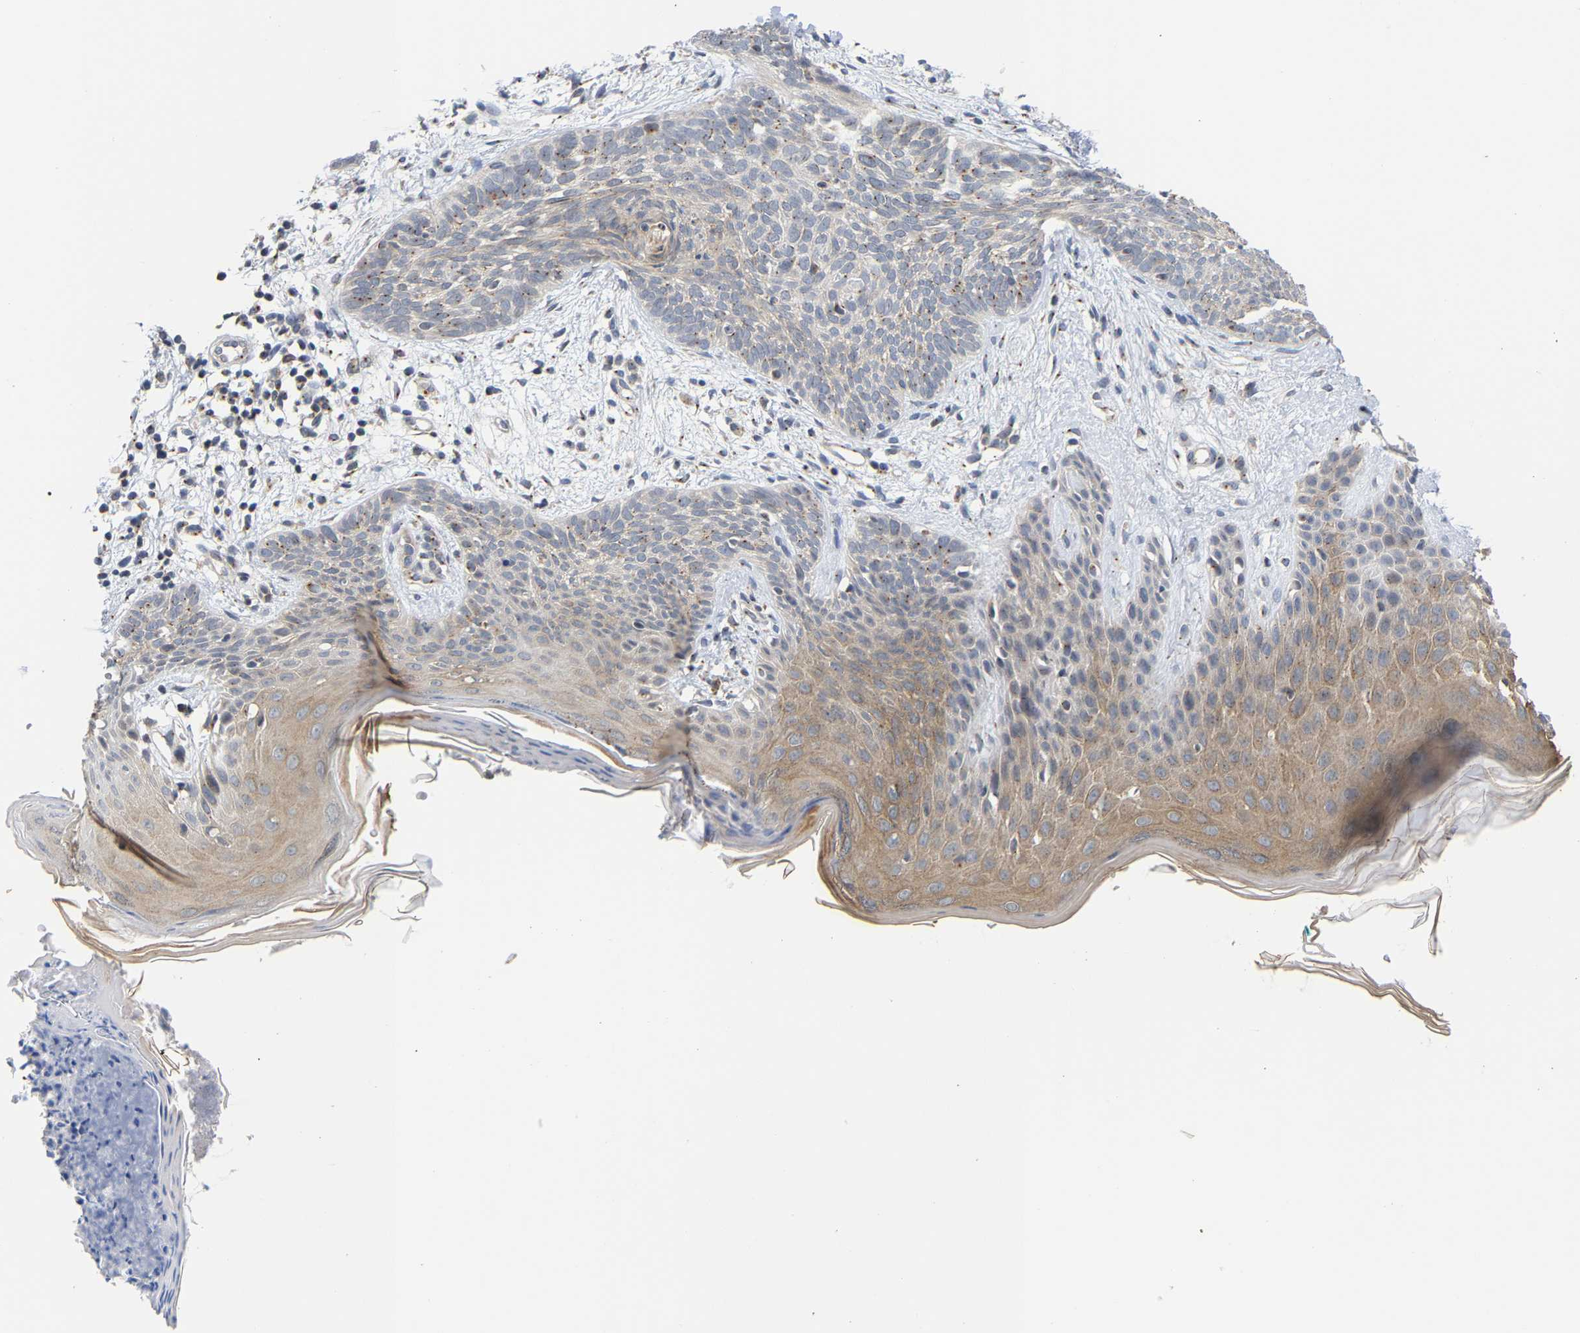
{"staining": {"intensity": "moderate", "quantity": "25%-75%", "location": "cytoplasmic/membranous"}, "tissue": "skin cancer", "cell_type": "Tumor cells", "image_type": "cancer", "snomed": [{"axis": "morphology", "description": "Basal cell carcinoma"}, {"axis": "topography", "description": "Skin"}], "caption": "Tumor cells demonstrate medium levels of moderate cytoplasmic/membranous expression in approximately 25%-75% of cells in human skin cancer (basal cell carcinoma).", "gene": "PCNT", "patient": {"sex": "female", "age": 59}}